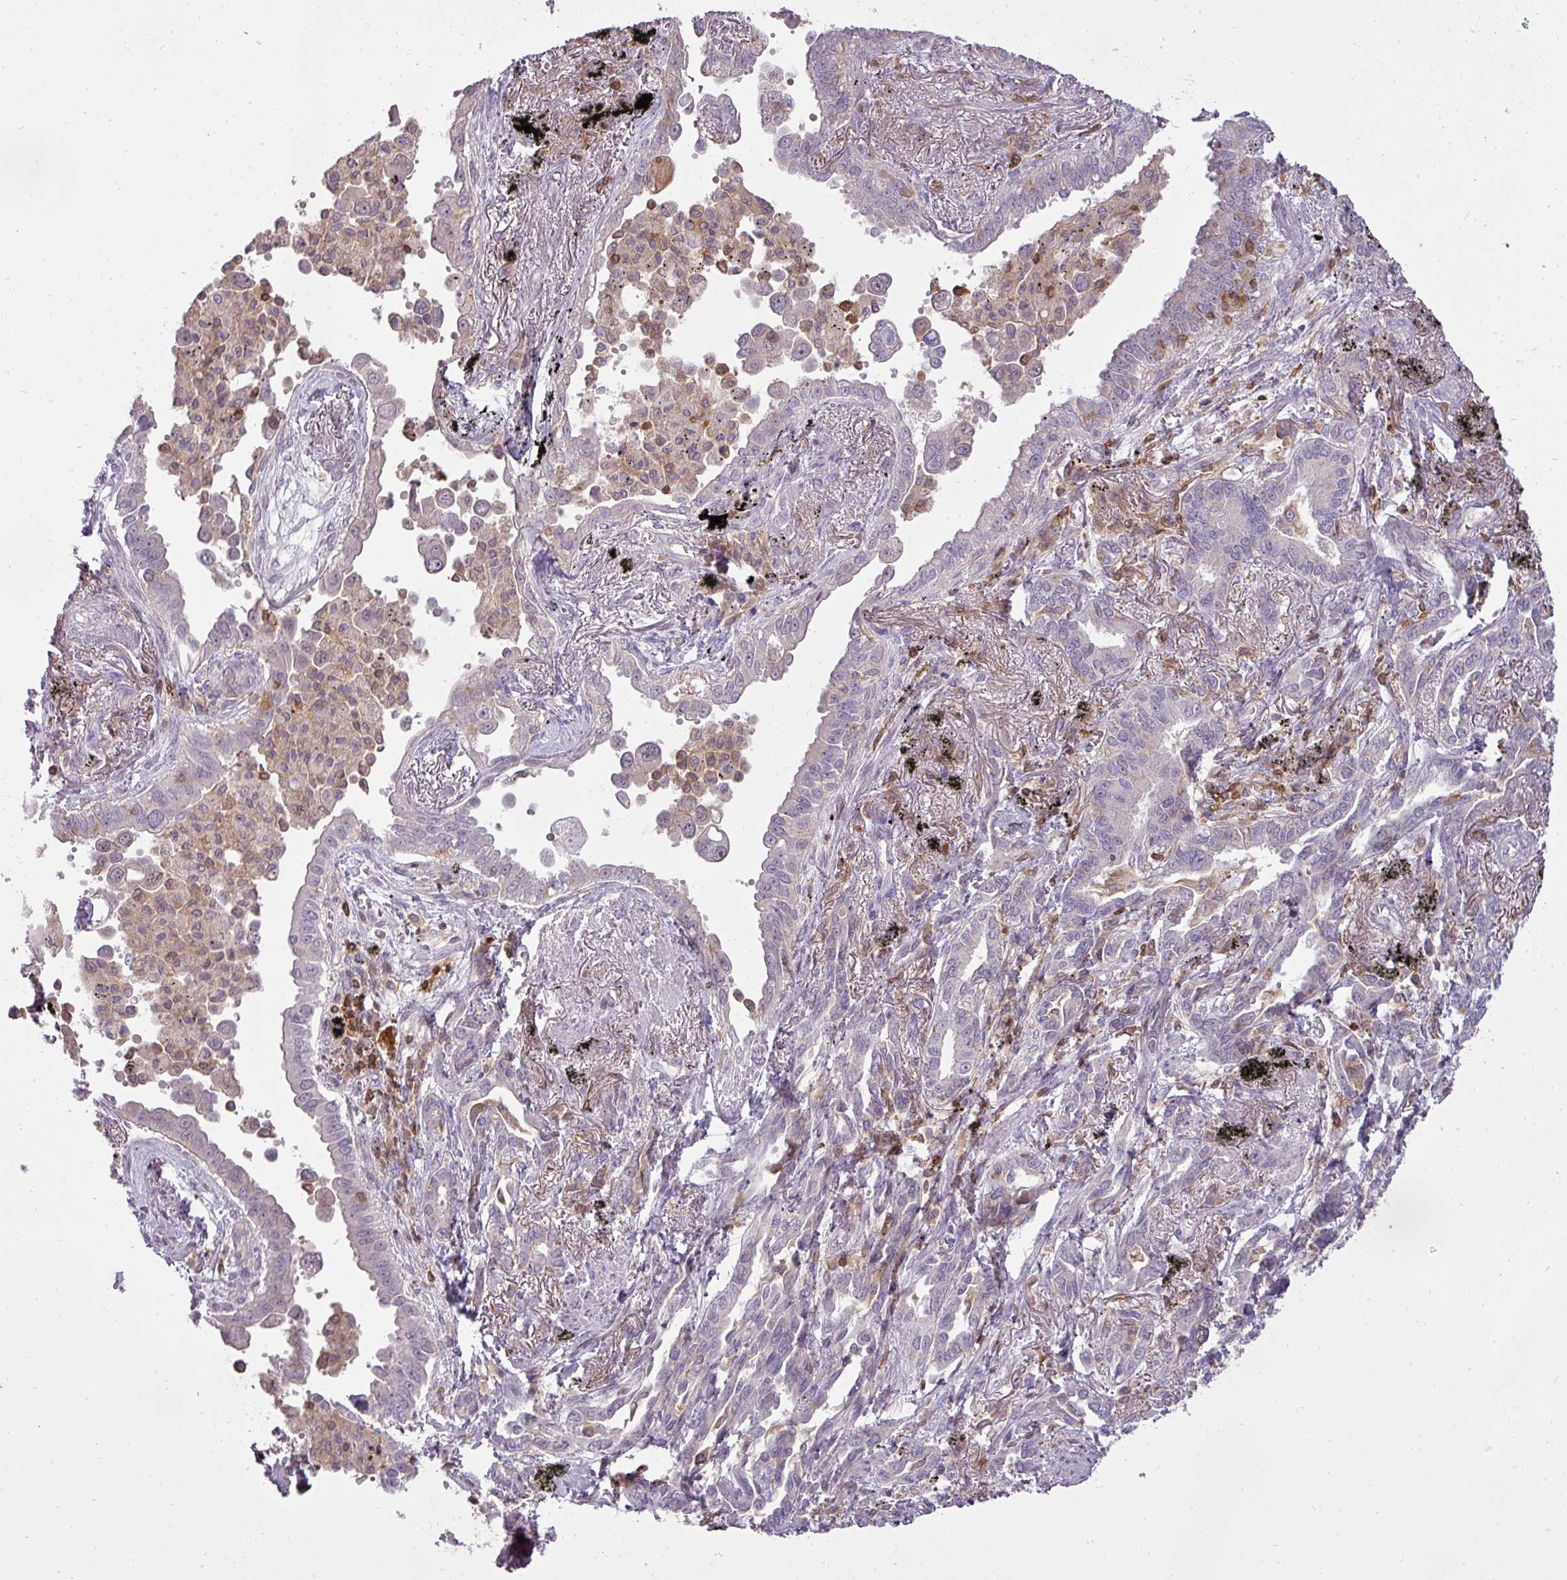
{"staining": {"intensity": "negative", "quantity": "none", "location": "none"}, "tissue": "lung cancer", "cell_type": "Tumor cells", "image_type": "cancer", "snomed": [{"axis": "morphology", "description": "Adenocarcinoma, NOS"}, {"axis": "topography", "description": "Lung"}], "caption": "The image exhibits no significant expression in tumor cells of lung cancer (adenocarcinoma). (Brightfield microscopy of DAB immunohistochemistry at high magnification).", "gene": "STK4", "patient": {"sex": "male", "age": 67}}